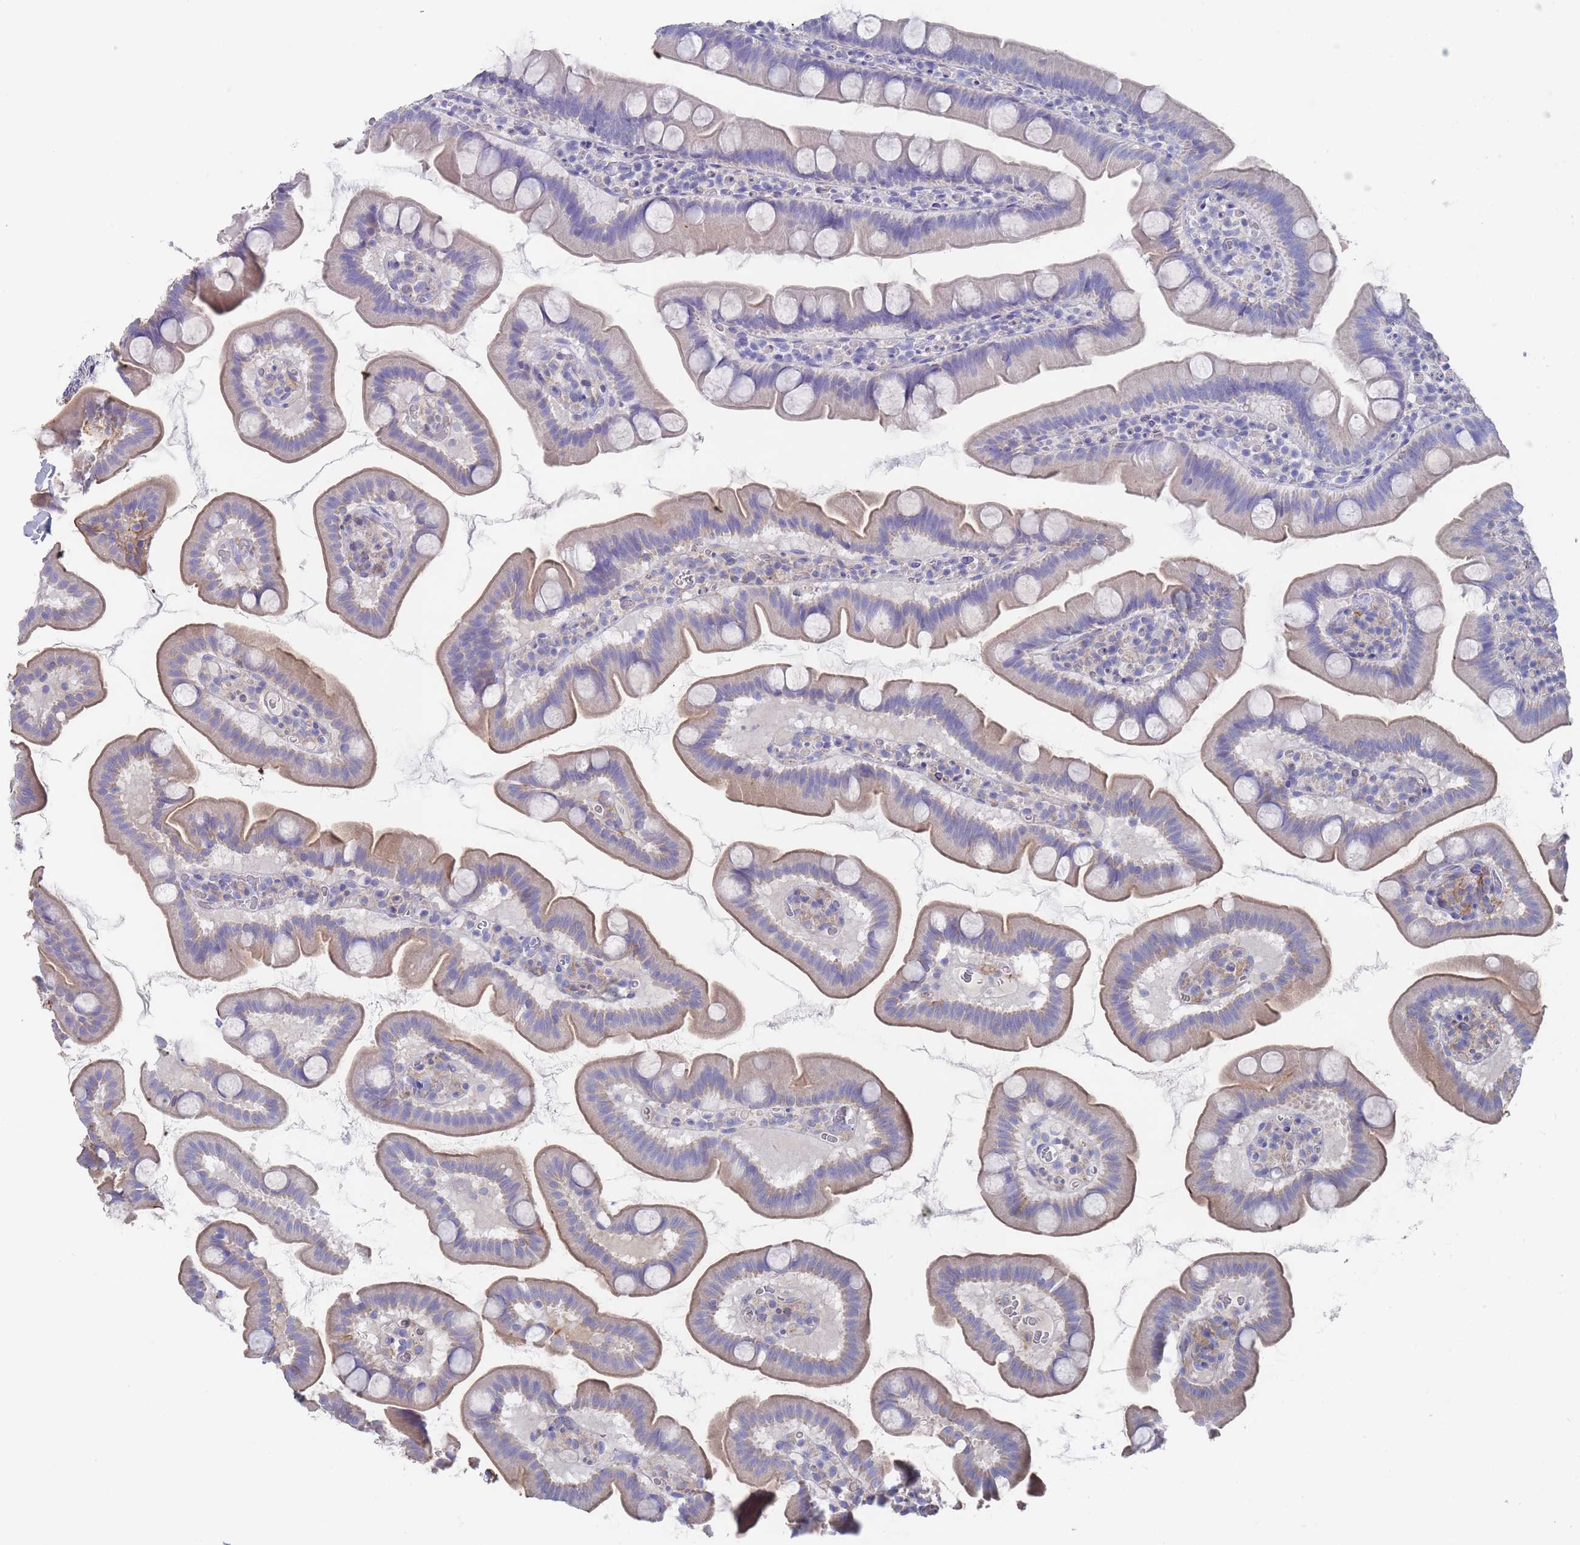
{"staining": {"intensity": "weak", "quantity": "<25%", "location": "cytoplasmic/membranous"}, "tissue": "small intestine", "cell_type": "Glandular cells", "image_type": "normal", "snomed": [{"axis": "morphology", "description": "Normal tissue, NOS"}, {"axis": "topography", "description": "Small intestine"}], "caption": "This histopathology image is of unremarkable small intestine stained with immunohistochemistry to label a protein in brown with the nuclei are counter-stained blue. There is no staining in glandular cells. The staining was performed using DAB to visualize the protein expression in brown, while the nuclei were stained in blue with hematoxylin (Magnification: 20x).", "gene": "SCCPDH", "patient": {"sex": "female", "age": 68}}